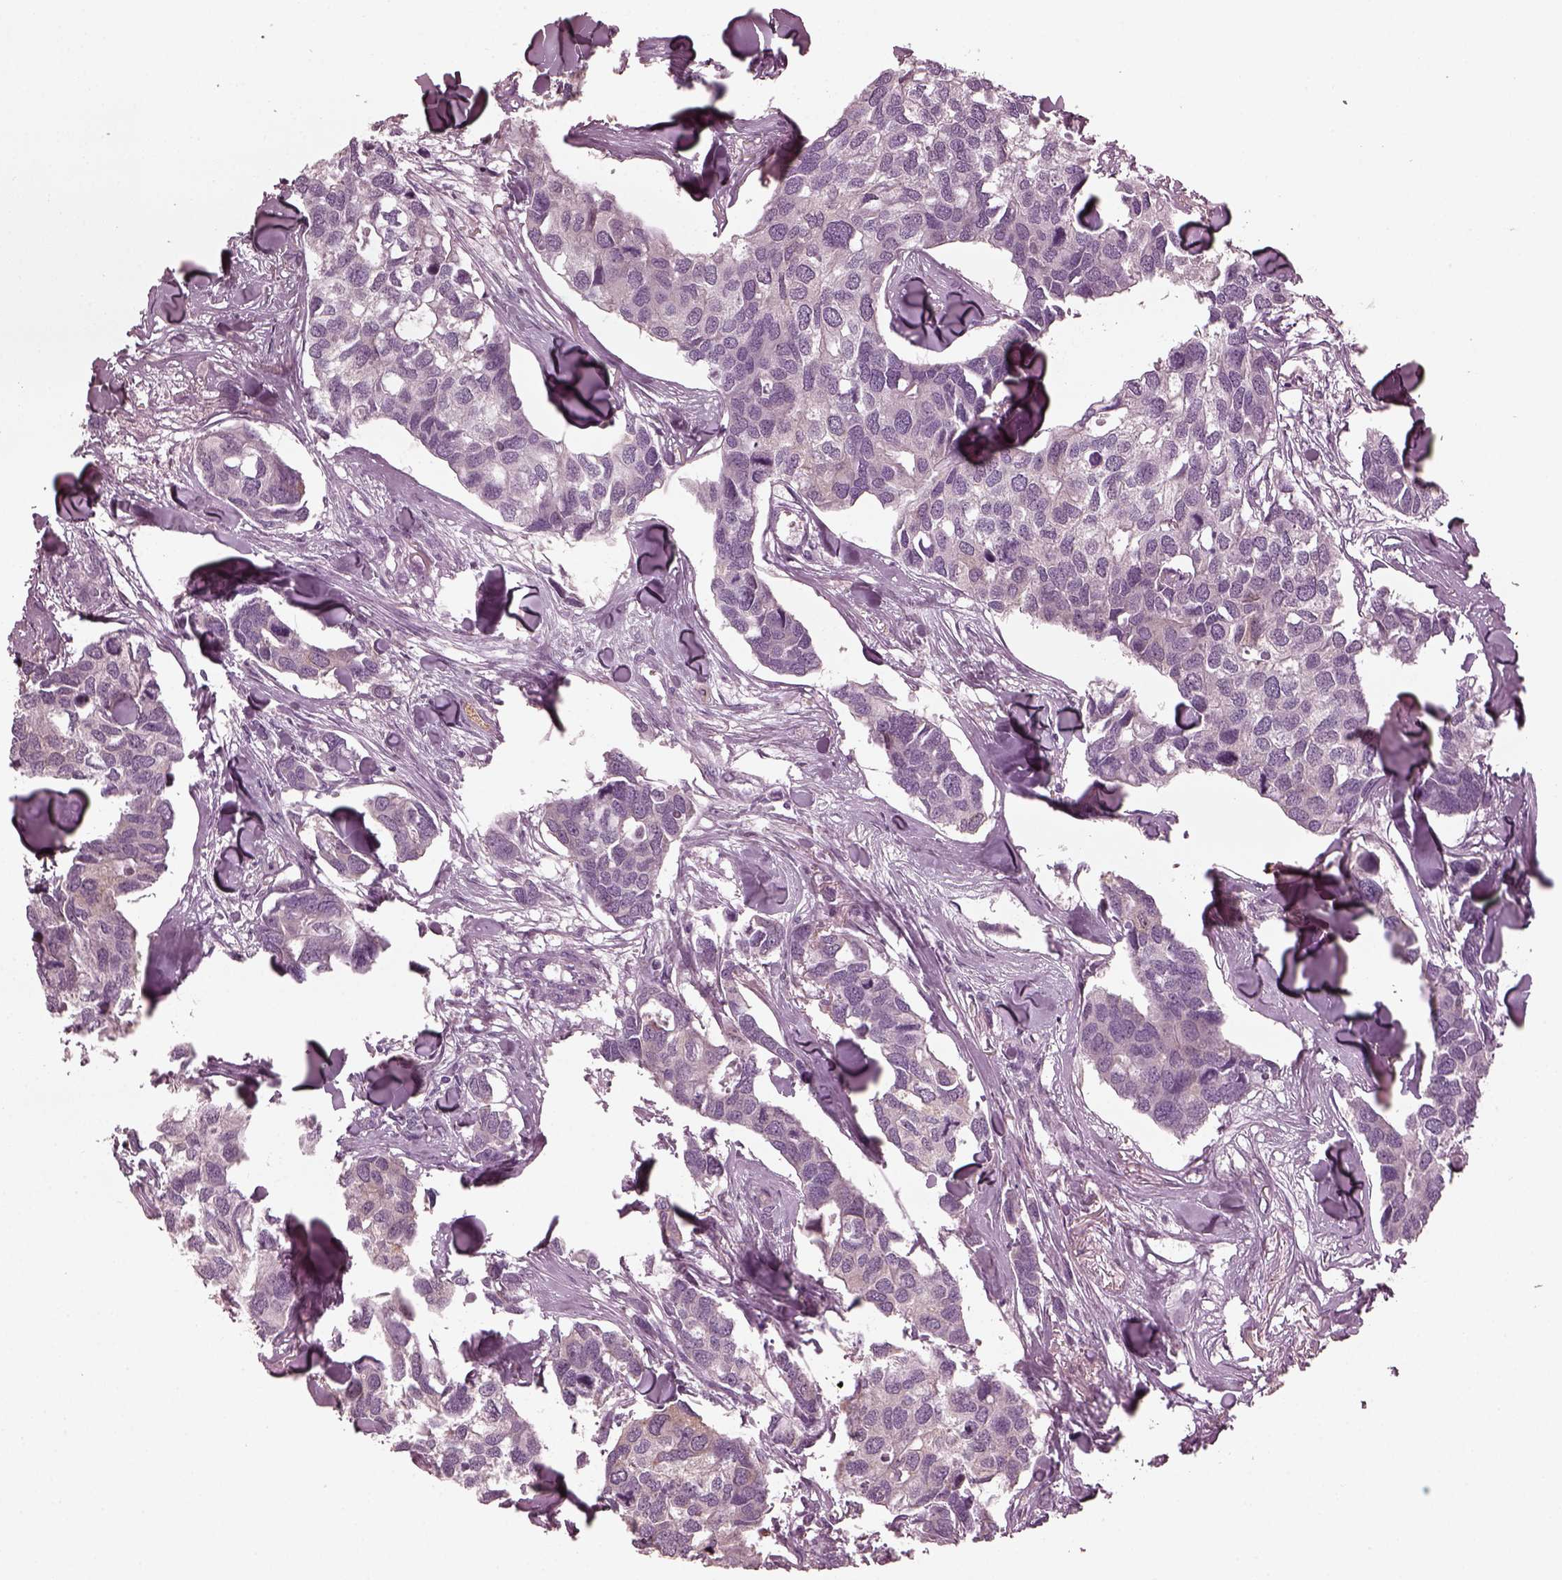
{"staining": {"intensity": "negative", "quantity": "none", "location": "none"}, "tissue": "breast cancer", "cell_type": "Tumor cells", "image_type": "cancer", "snomed": [{"axis": "morphology", "description": "Duct carcinoma"}, {"axis": "topography", "description": "Breast"}], "caption": "An IHC micrograph of breast infiltrating ductal carcinoma is shown. There is no staining in tumor cells of breast infiltrating ductal carcinoma.", "gene": "PSTPIP2", "patient": {"sex": "female", "age": 83}}